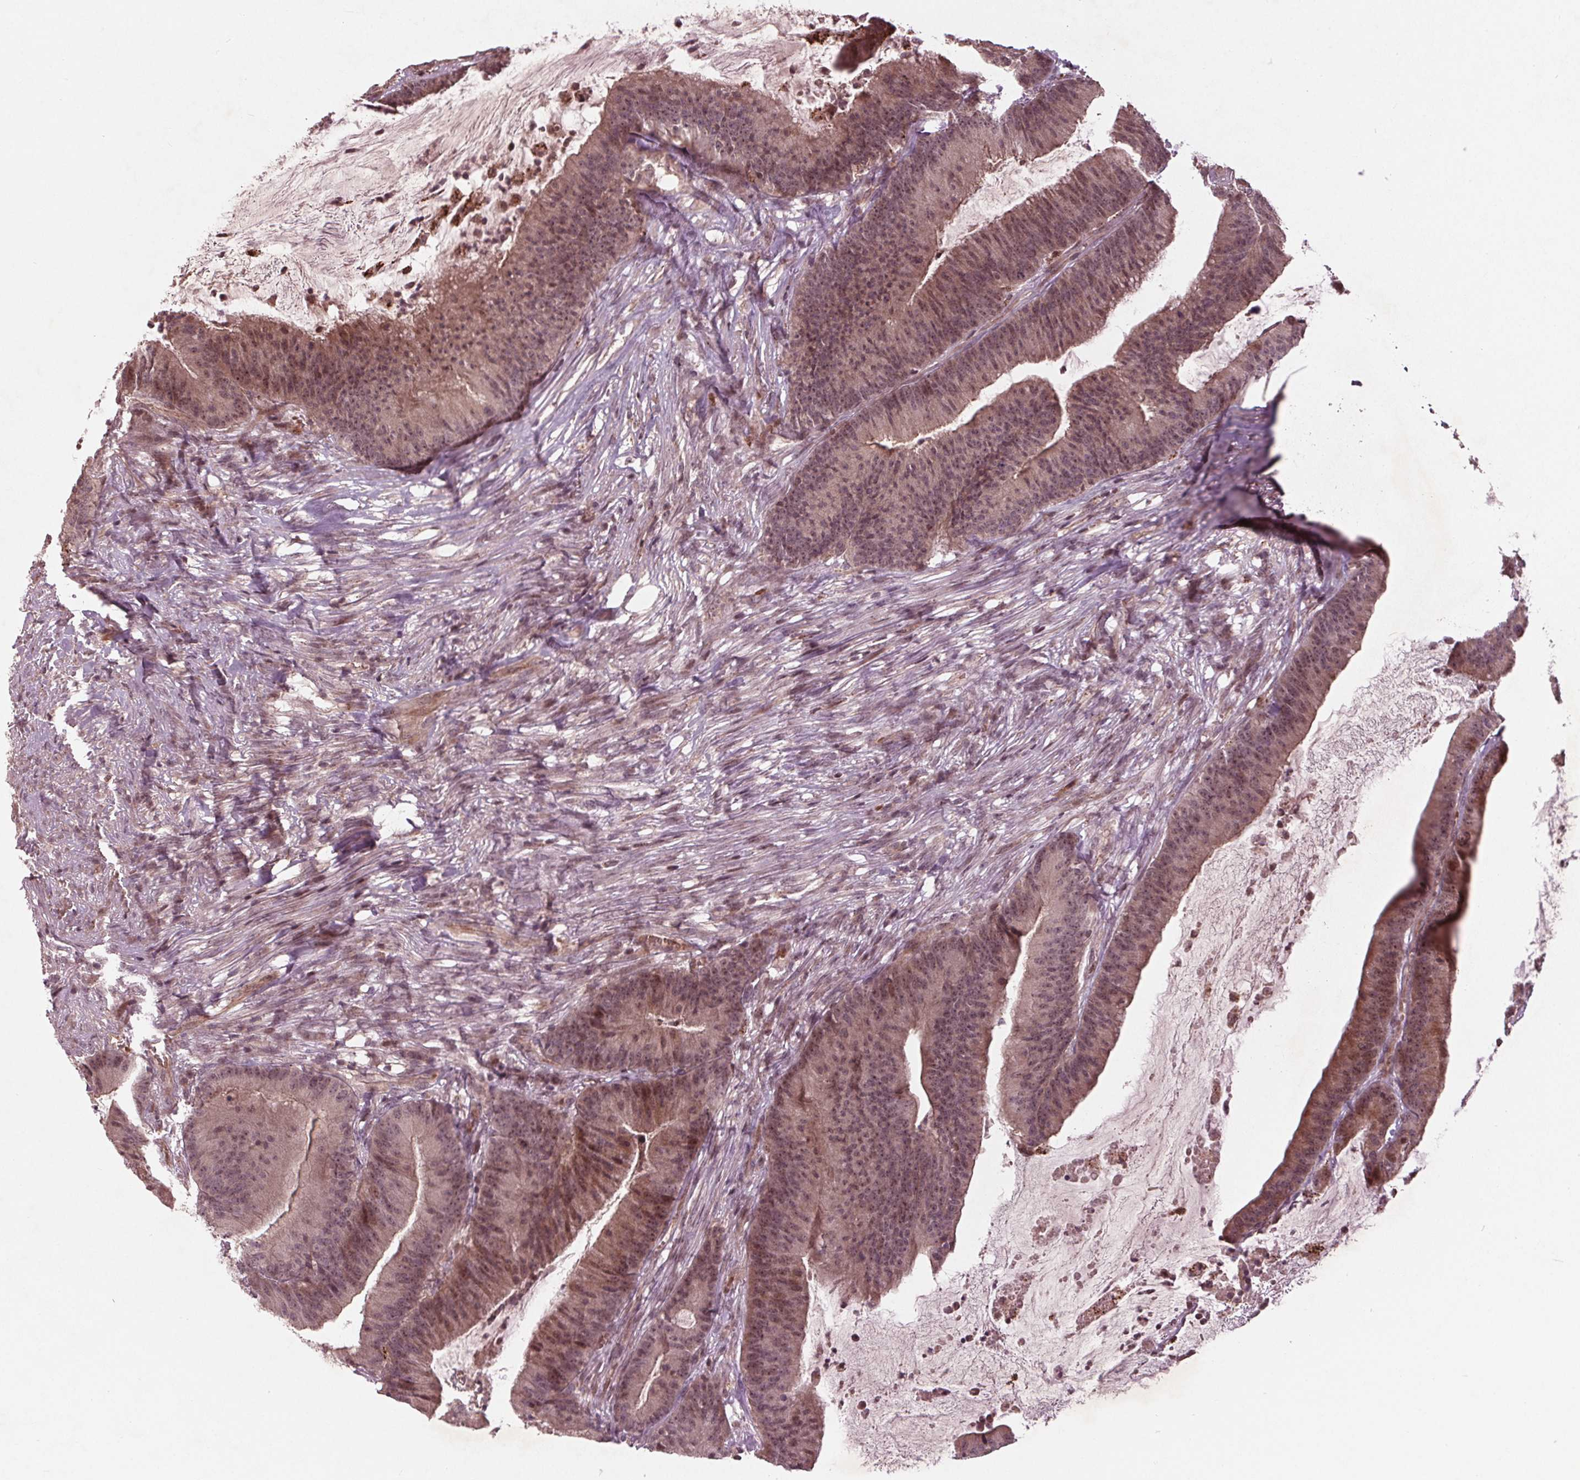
{"staining": {"intensity": "weak", "quantity": "25%-75%", "location": "cytoplasmic/membranous,nuclear"}, "tissue": "colorectal cancer", "cell_type": "Tumor cells", "image_type": "cancer", "snomed": [{"axis": "morphology", "description": "Adenocarcinoma, NOS"}, {"axis": "topography", "description": "Colon"}], "caption": "Adenocarcinoma (colorectal) stained with a brown dye exhibits weak cytoplasmic/membranous and nuclear positive expression in approximately 25%-75% of tumor cells.", "gene": "CDKL4", "patient": {"sex": "female", "age": 78}}